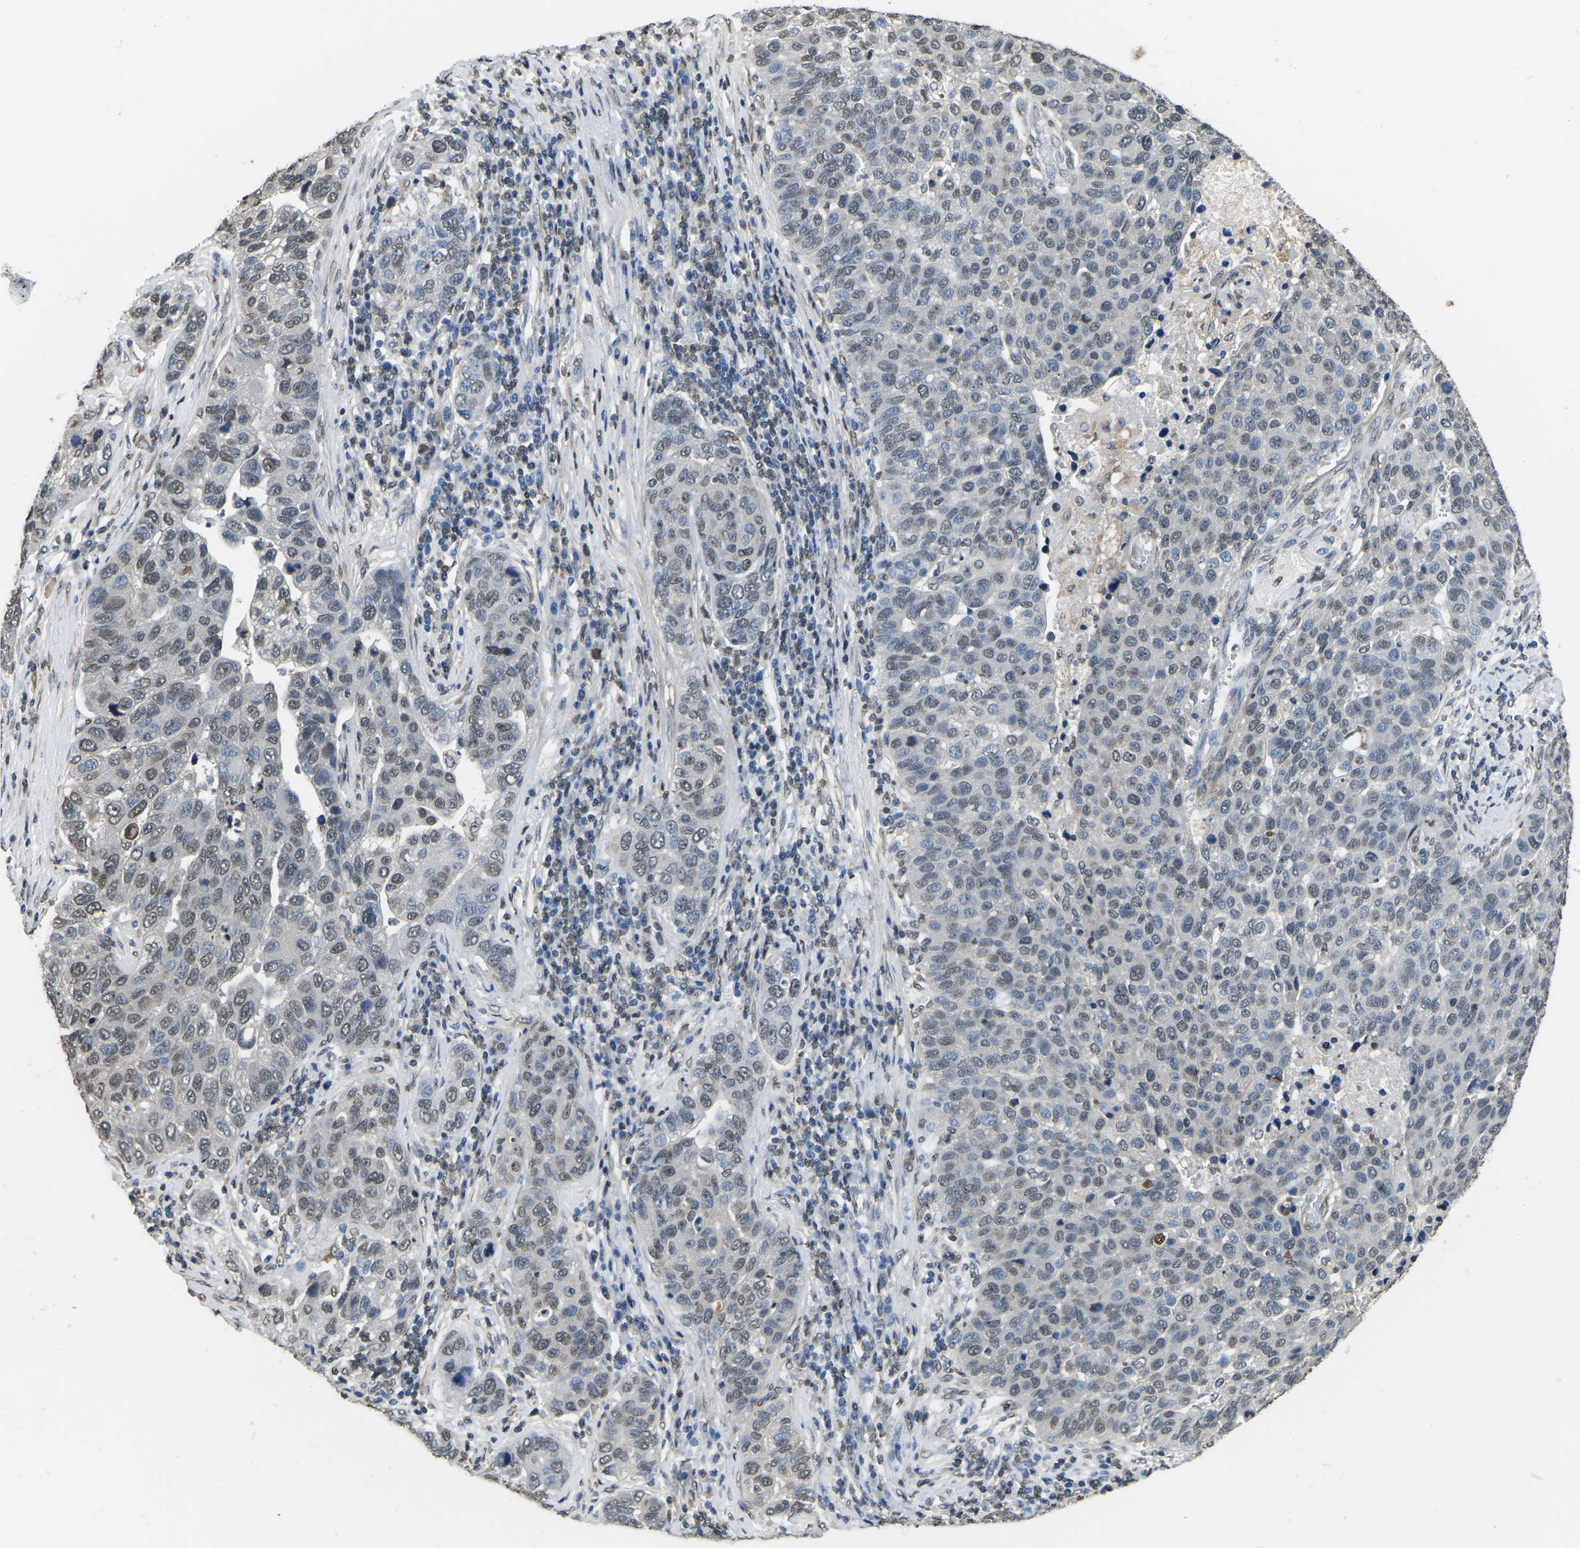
{"staining": {"intensity": "weak", "quantity": "25%-75%", "location": "nuclear"}, "tissue": "pancreatic cancer", "cell_type": "Tumor cells", "image_type": "cancer", "snomed": [{"axis": "morphology", "description": "Adenocarcinoma, NOS"}, {"axis": "topography", "description": "Pancreas"}], "caption": "Pancreatic cancer (adenocarcinoma) tissue displays weak nuclear positivity in about 25%-75% of tumor cells, visualized by immunohistochemistry.", "gene": "SCNN1B", "patient": {"sex": "female", "age": 61}}